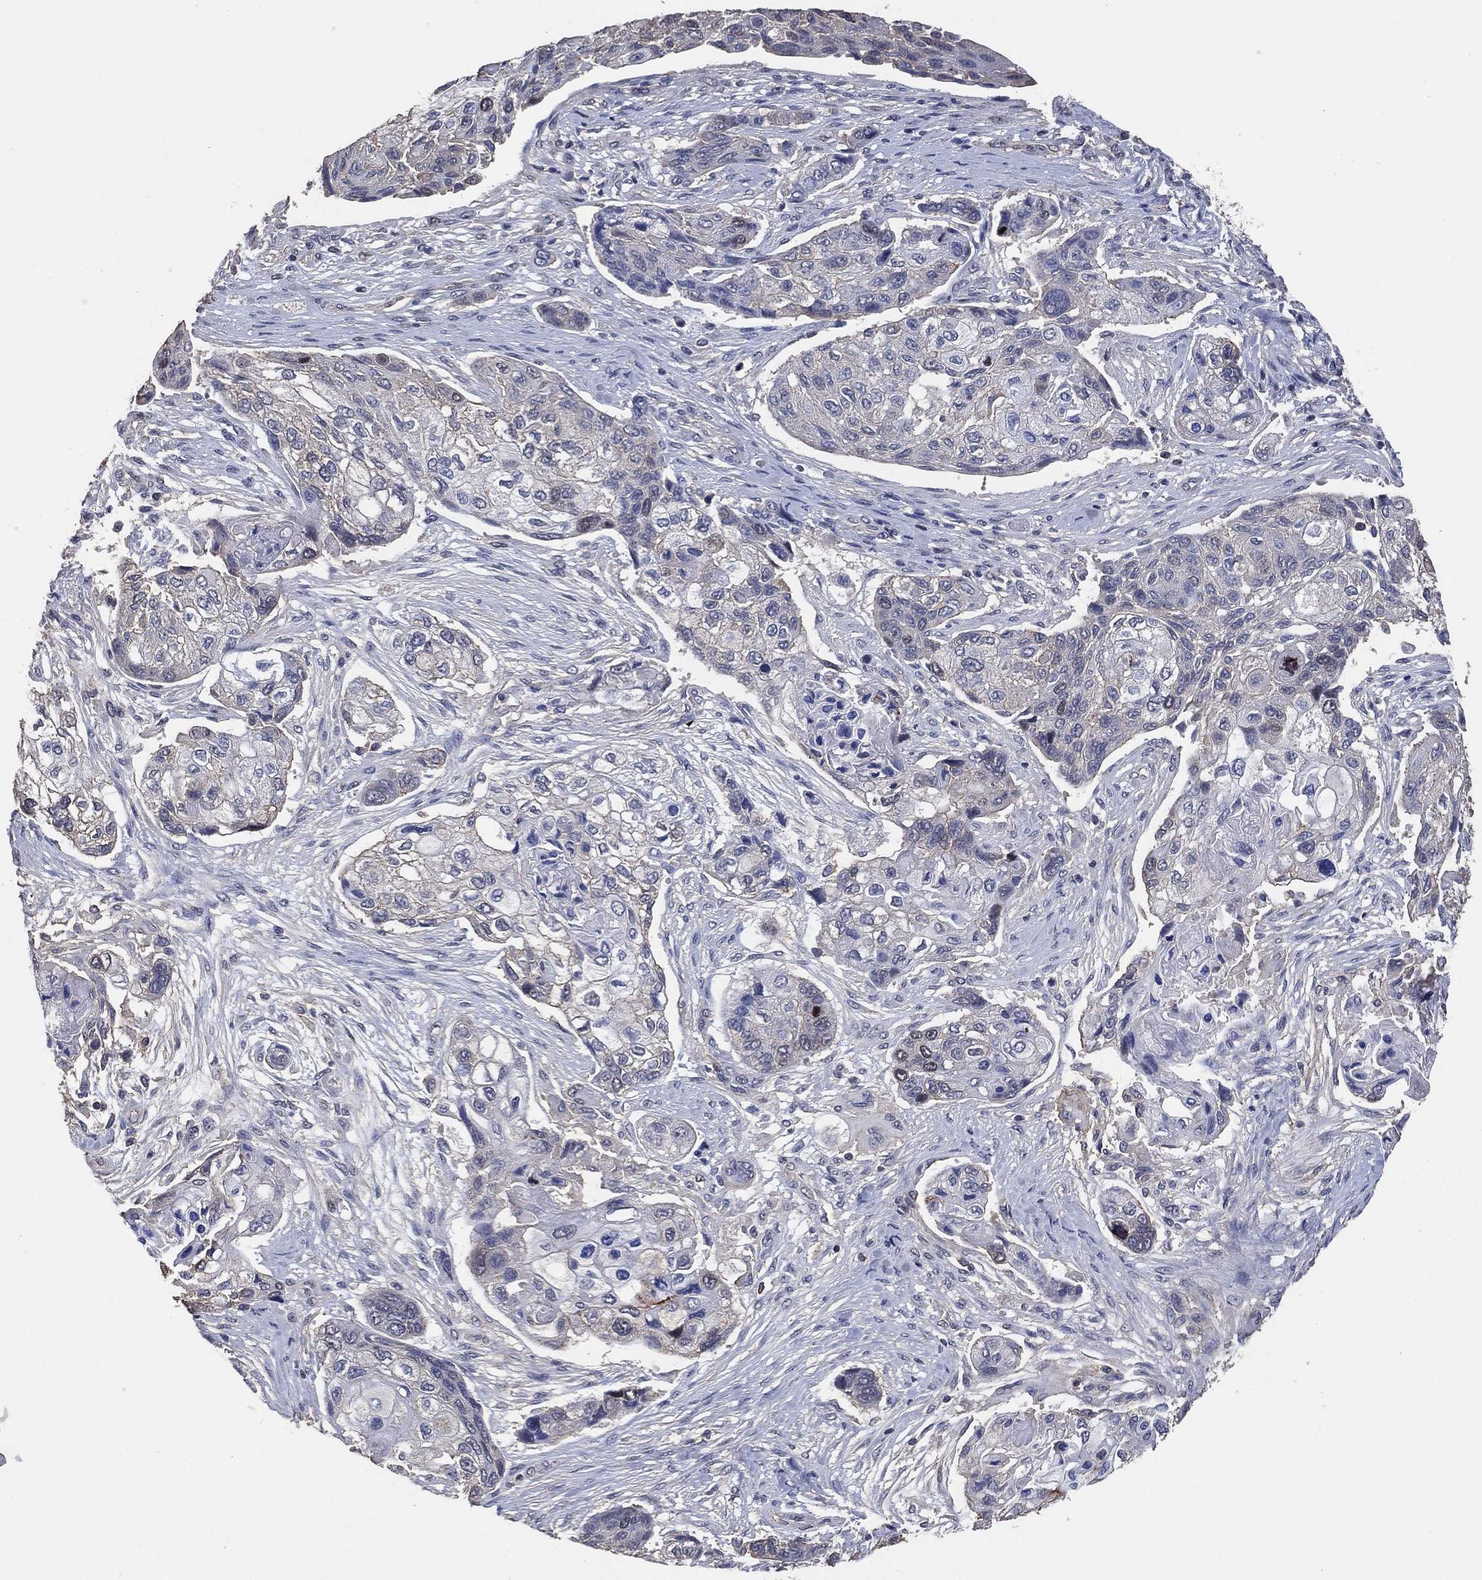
{"staining": {"intensity": "negative", "quantity": "none", "location": "none"}, "tissue": "lung cancer", "cell_type": "Tumor cells", "image_type": "cancer", "snomed": [{"axis": "morphology", "description": "Squamous cell carcinoma, NOS"}, {"axis": "topography", "description": "Lung"}], "caption": "Histopathology image shows no protein expression in tumor cells of lung cancer tissue. (Immunohistochemistry (ihc), brightfield microscopy, high magnification).", "gene": "KLK5", "patient": {"sex": "male", "age": 69}}